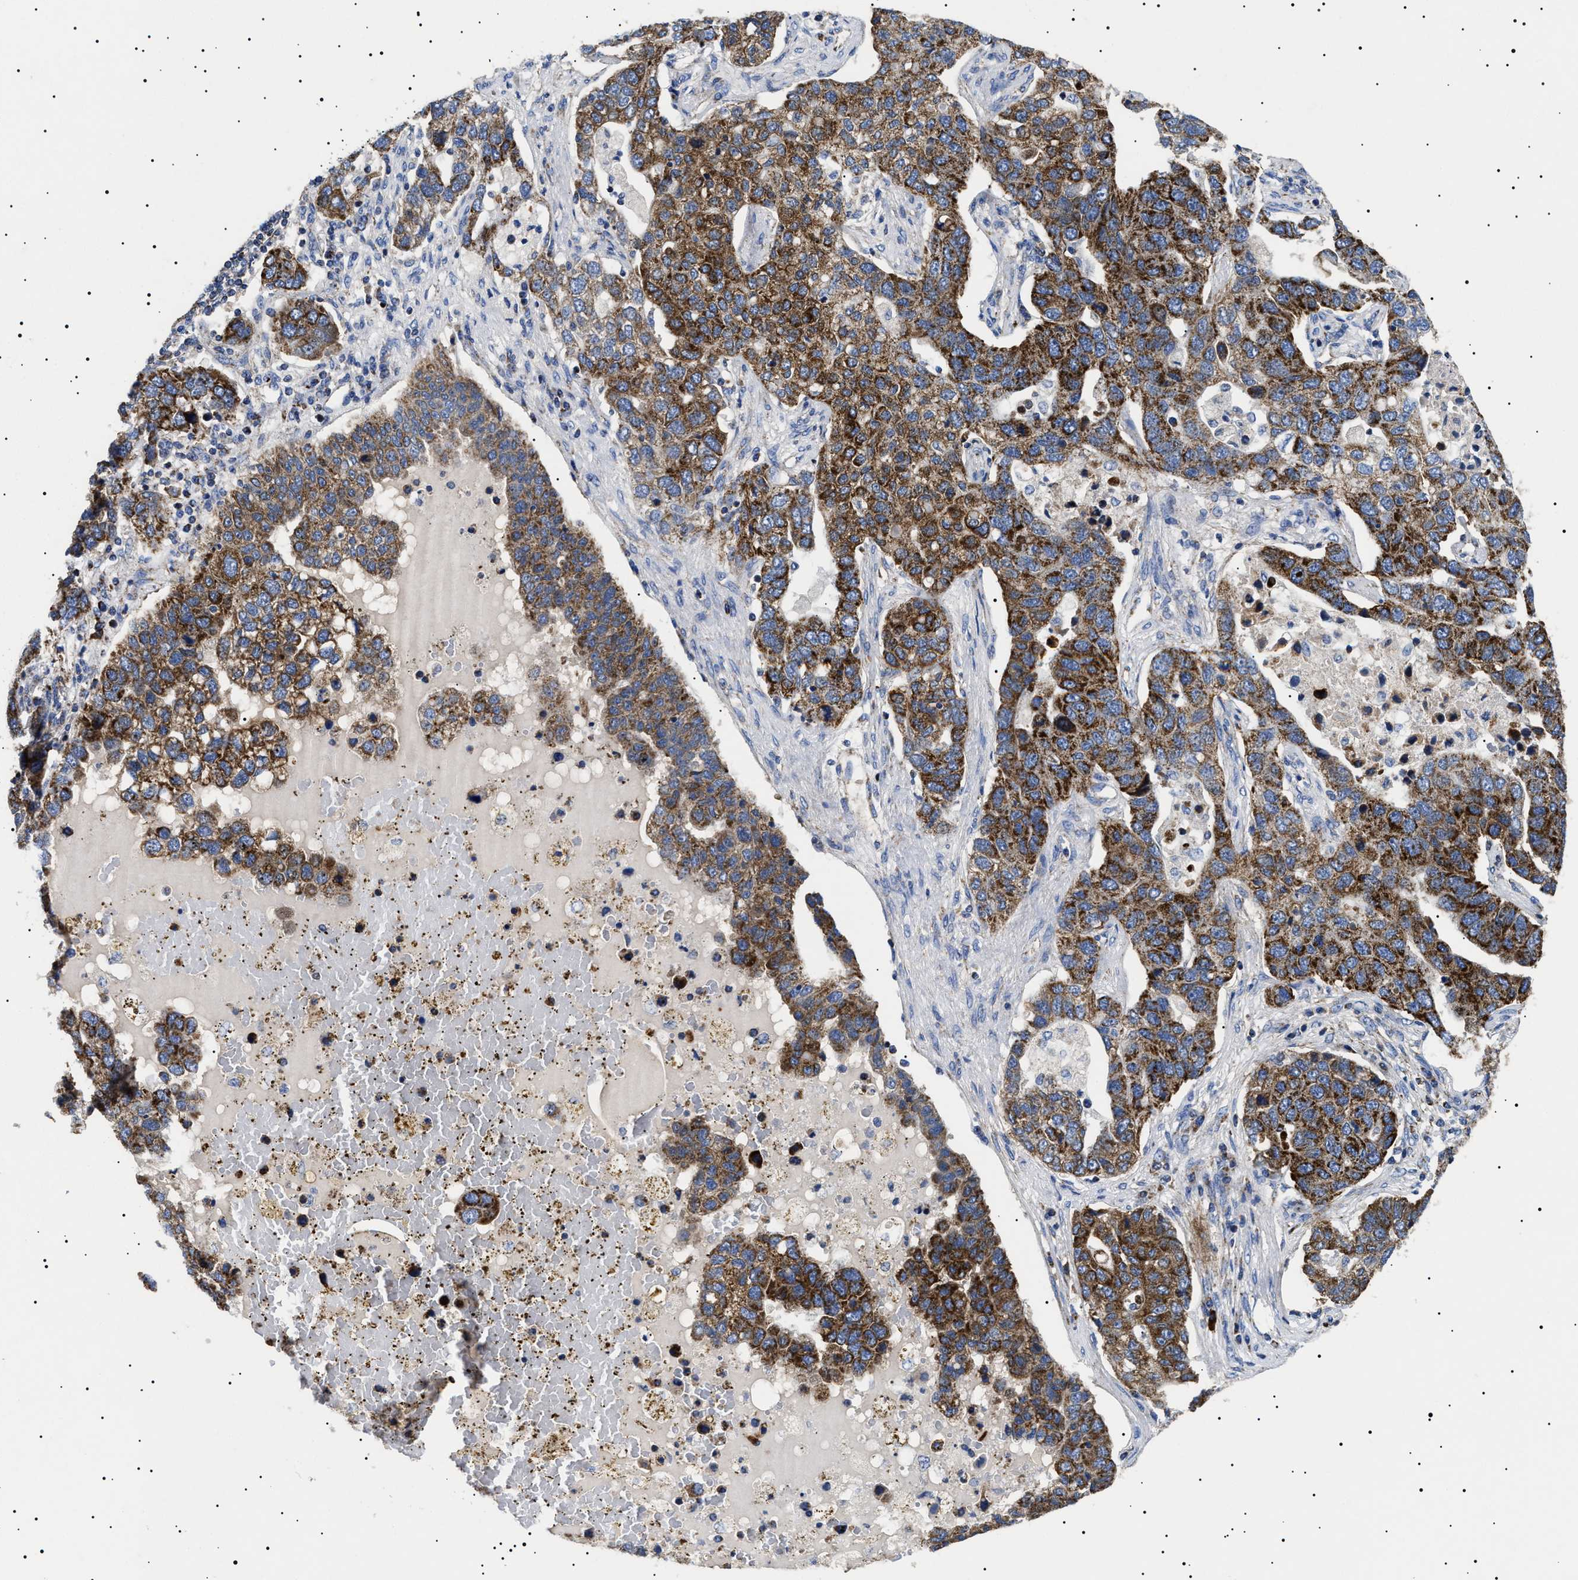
{"staining": {"intensity": "strong", "quantity": ">75%", "location": "cytoplasmic/membranous"}, "tissue": "pancreatic cancer", "cell_type": "Tumor cells", "image_type": "cancer", "snomed": [{"axis": "morphology", "description": "Adenocarcinoma, NOS"}, {"axis": "topography", "description": "Pancreas"}], "caption": "Protein staining displays strong cytoplasmic/membranous staining in about >75% of tumor cells in pancreatic adenocarcinoma.", "gene": "CHRDL2", "patient": {"sex": "female", "age": 61}}